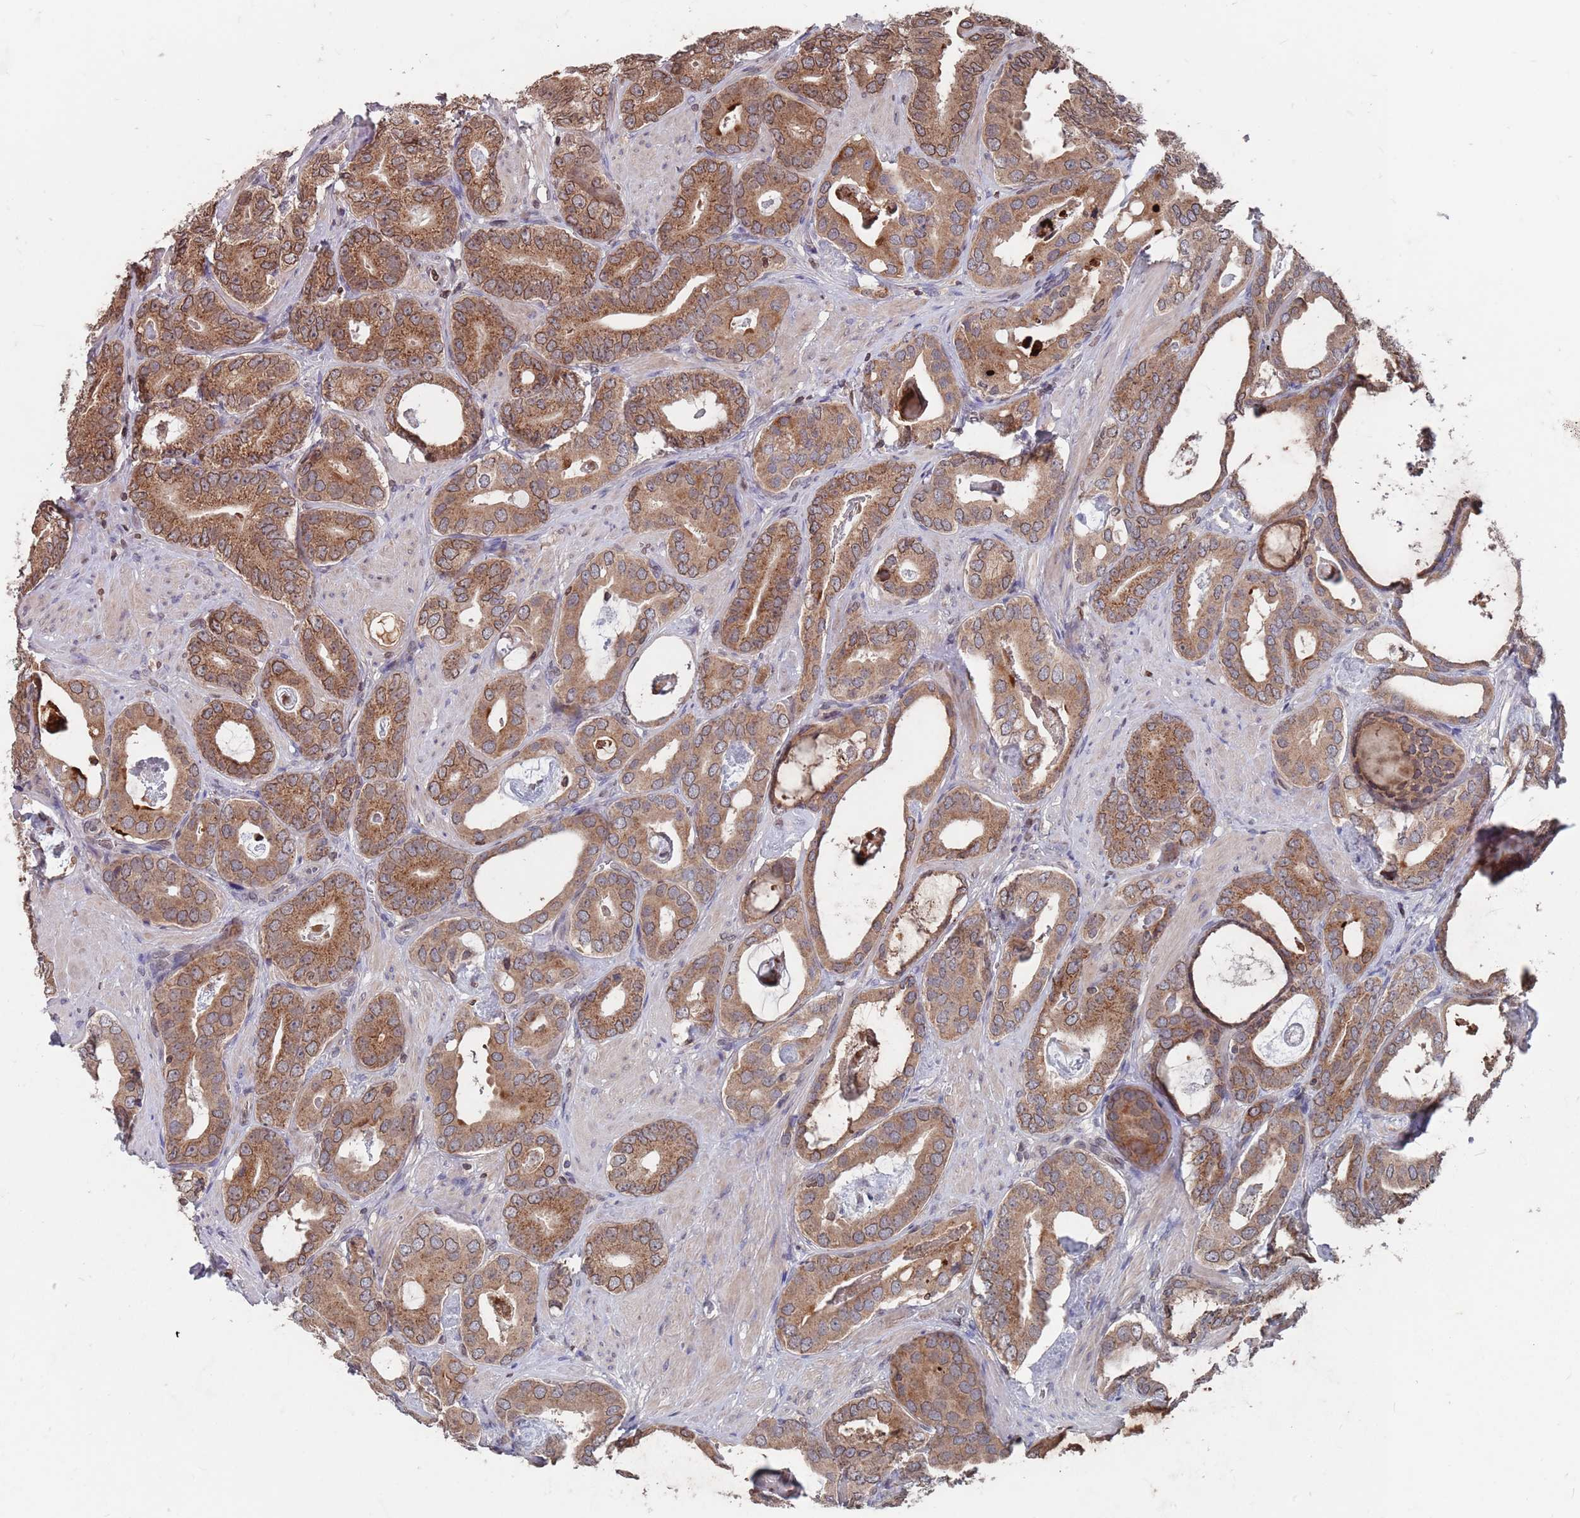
{"staining": {"intensity": "moderate", "quantity": ">75%", "location": "cytoplasmic/membranous,nuclear"}, "tissue": "prostate cancer", "cell_type": "Tumor cells", "image_type": "cancer", "snomed": [{"axis": "morphology", "description": "Adenocarcinoma, Low grade"}, {"axis": "topography", "description": "Prostate"}], "caption": "Low-grade adenocarcinoma (prostate) tissue exhibits moderate cytoplasmic/membranous and nuclear staining in about >75% of tumor cells, visualized by immunohistochemistry.", "gene": "SDHAF3", "patient": {"sex": "male", "age": 71}}